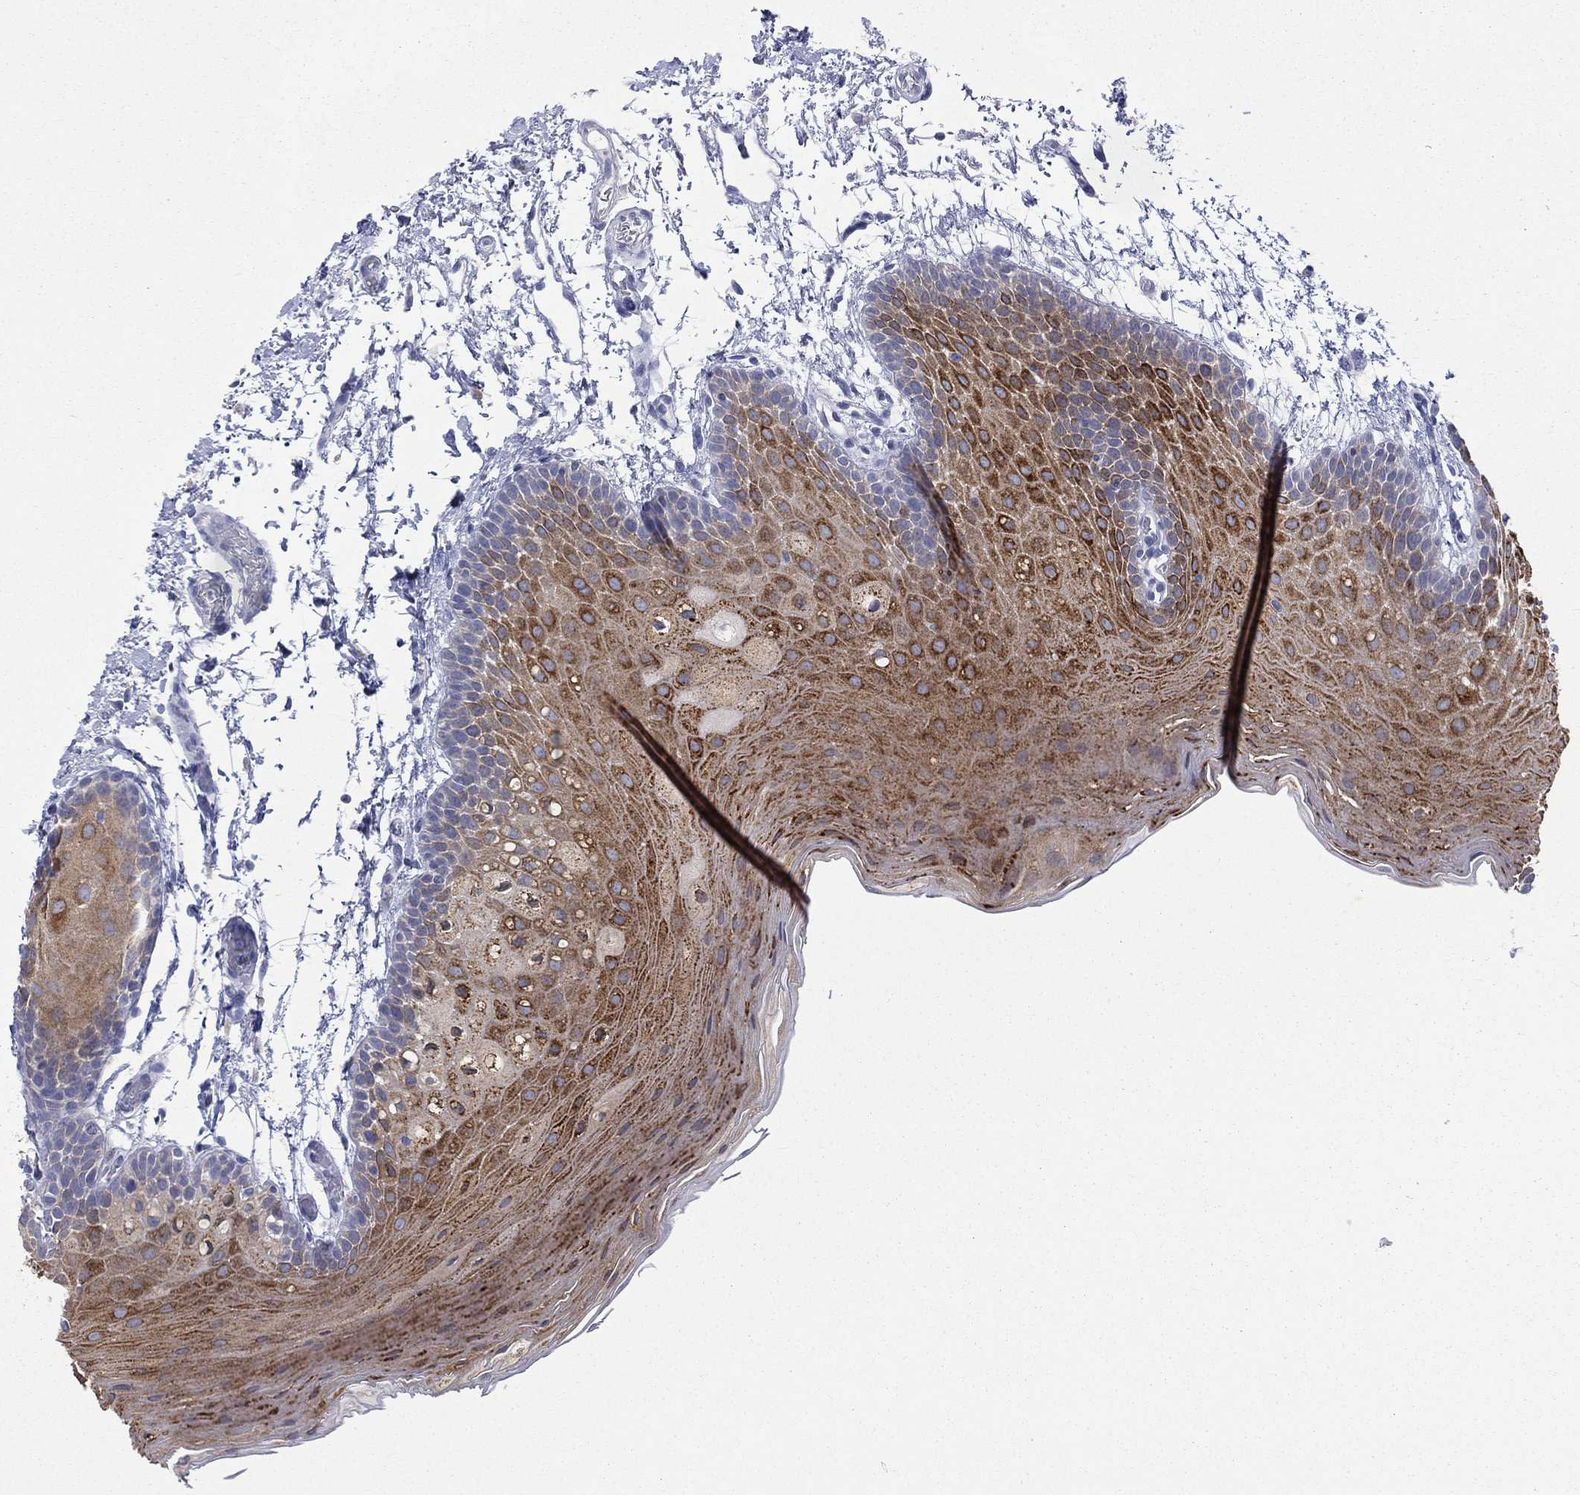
{"staining": {"intensity": "strong", "quantity": "25%-75%", "location": "cytoplasmic/membranous"}, "tissue": "oral mucosa", "cell_type": "Squamous epithelial cells", "image_type": "normal", "snomed": [{"axis": "morphology", "description": "Normal tissue, NOS"}, {"axis": "topography", "description": "Oral tissue"}], "caption": "High-magnification brightfield microscopy of unremarkable oral mucosa stained with DAB (brown) and counterstained with hematoxylin (blue). squamous epithelial cells exhibit strong cytoplasmic/membranous expression is identified in approximately25%-75% of cells.", "gene": "CES2", "patient": {"sex": "male", "age": 62}}